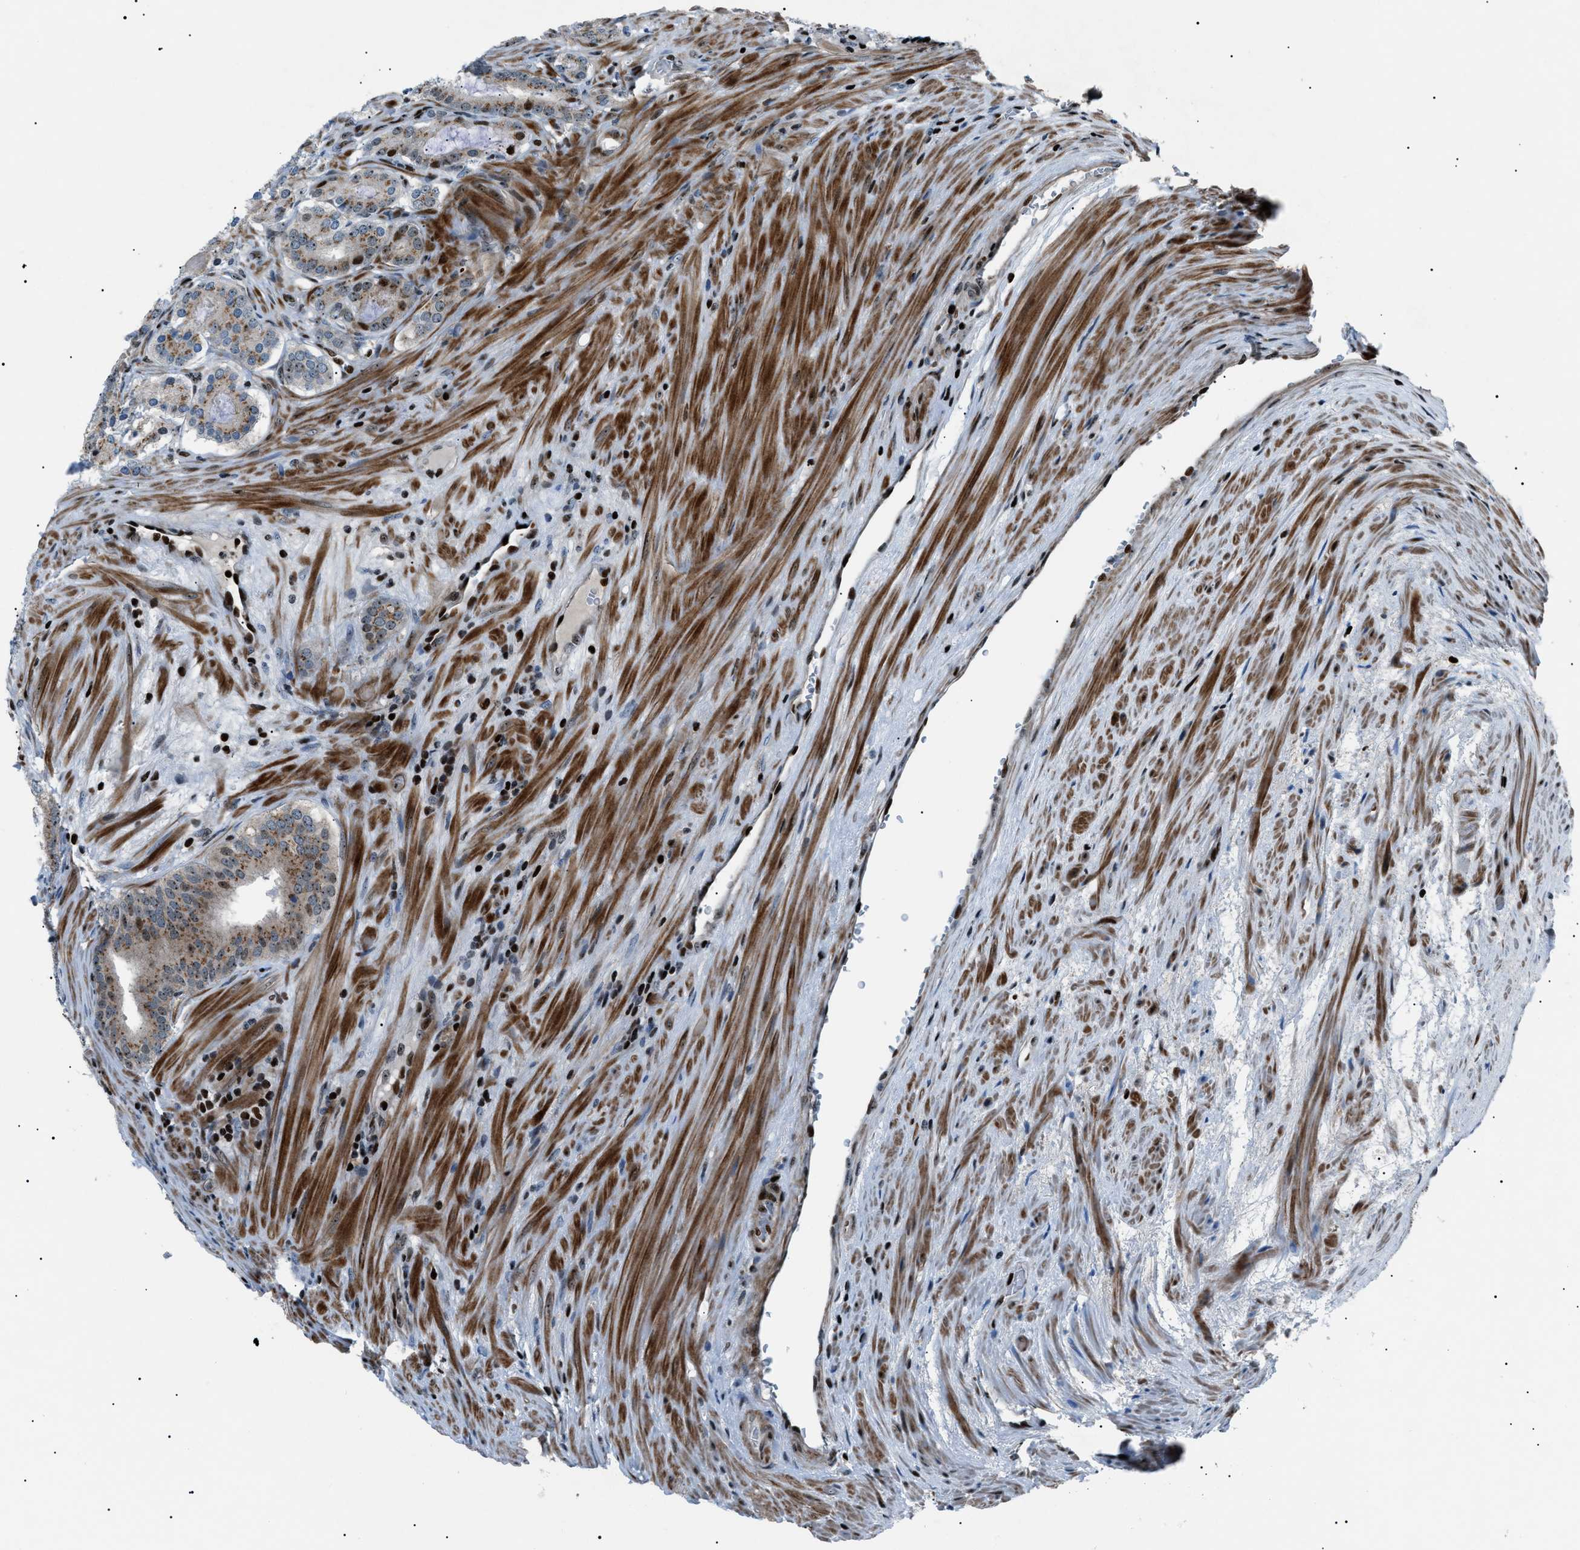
{"staining": {"intensity": "weak", "quantity": ">75%", "location": "cytoplasmic/membranous"}, "tissue": "prostate cancer", "cell_type": "Tumor cells", "image_type": "cancer", "snomed": [{"axis": "morphology", "description": "Adenocarcinoma, High grade"}, {"axis": "topography", "description": "Prostate"}], "caption": "Weak cytoplasmic/membranous protein expression is present in about >75% of tumor cells in prostate cancer (adenocarcinoma (high-grade)).", "gene": "PRKX", "patient": {"sex": "male", "age": 60}}